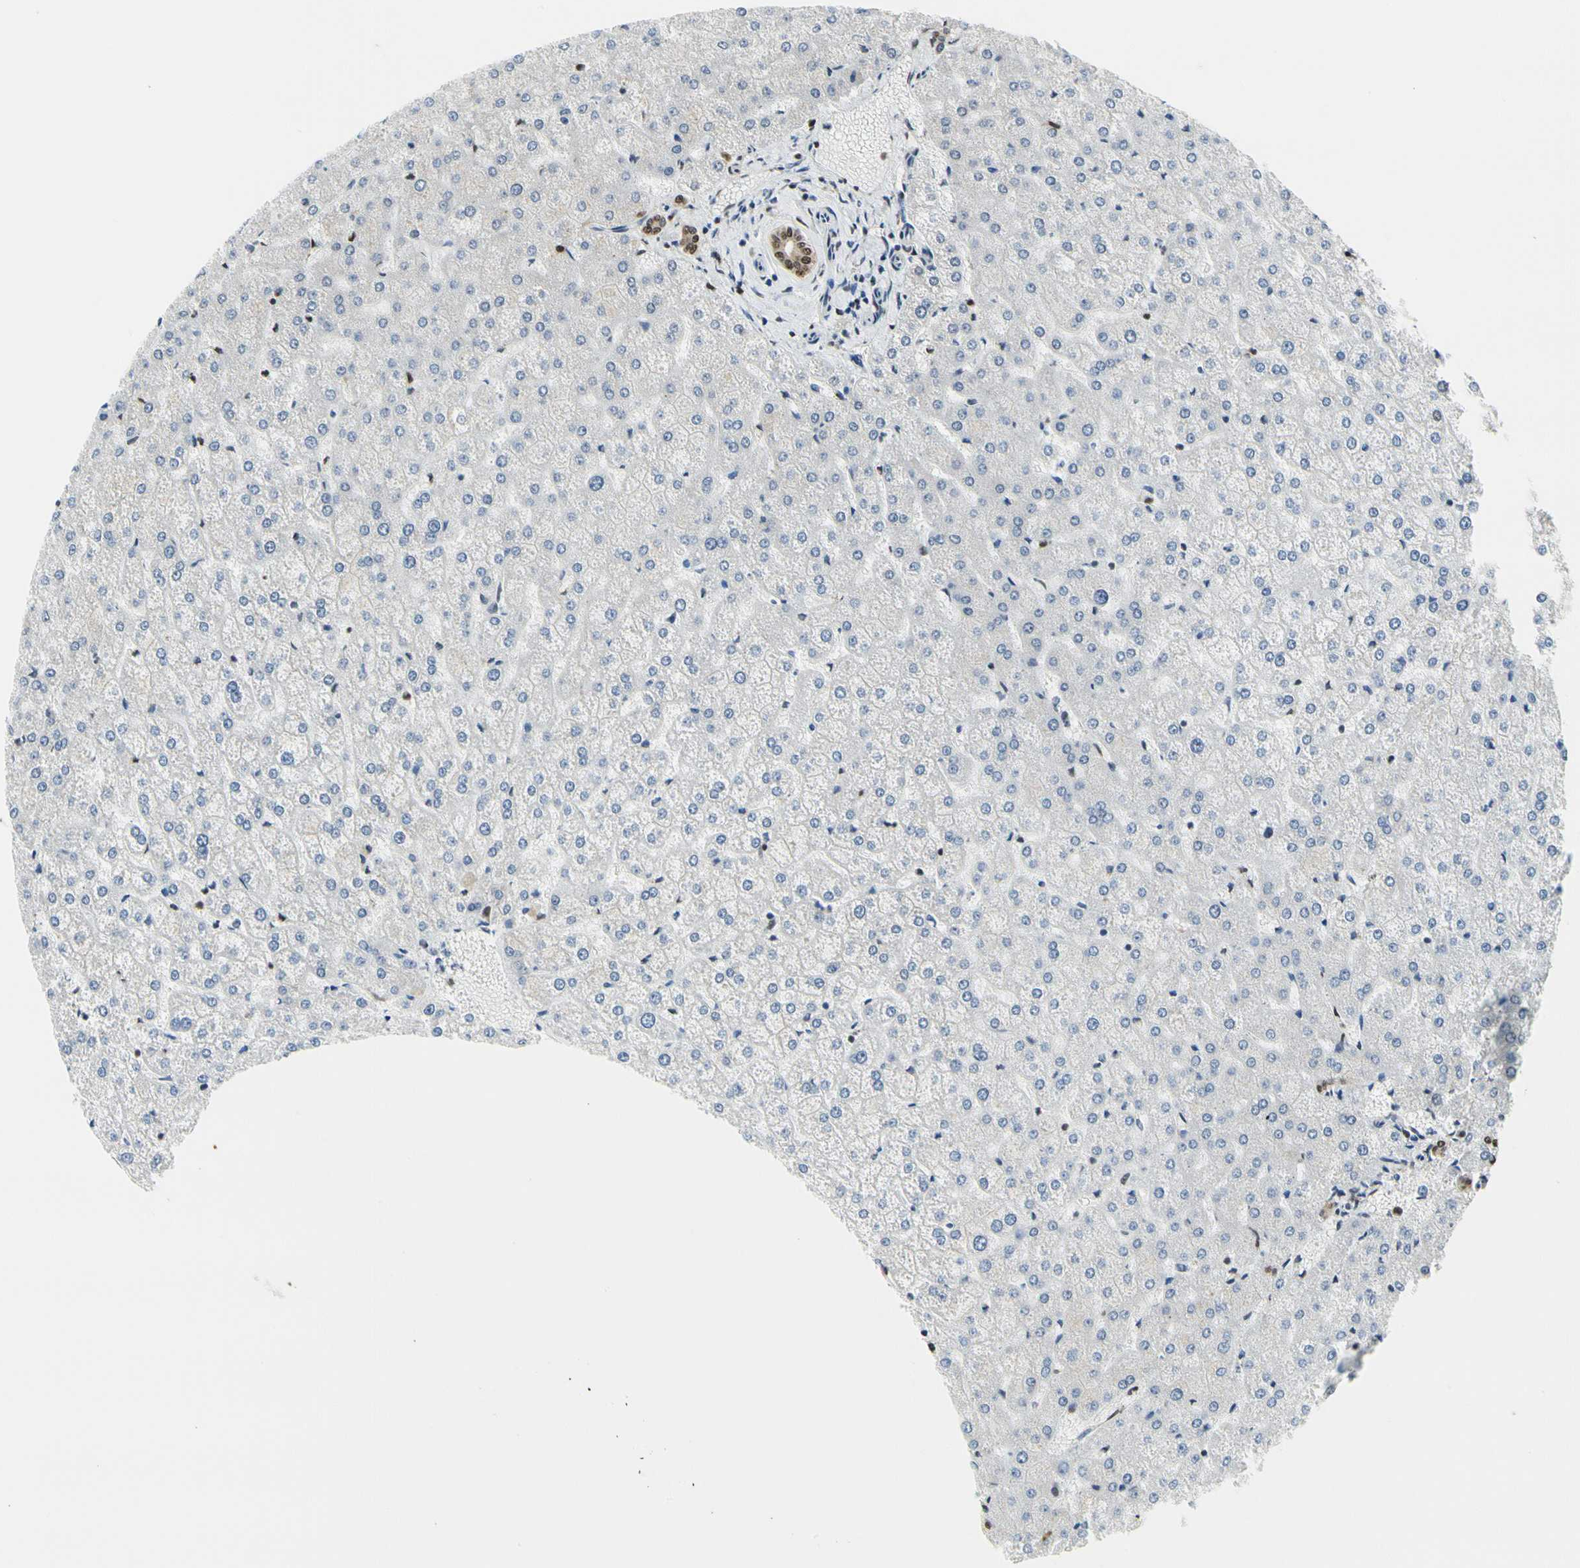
{"staining": {"intensity": "moderate", "quantity": ">75%", "location": "cytoplasmic/membranous,nuclear"}, "tissue": "liver", "cell_type": "Cholangiocytes", "image_type": "normal", "snomed": [{"axis": "morphology", "description": "Normal tissue, NOS"}, {"axis": "topography", "description": "Liver"}], "caption": "Immunohistochemistry (IHC) micrograph of unremarkable human liver stained for a protein (brown), which exhibits medium levels of moderate cytoplasmic/membranous,nuclear positivity in about >75% of cholangiocytes.", "gene": "HNRNPK", "patient": {"sex": "female", "age": 32}}